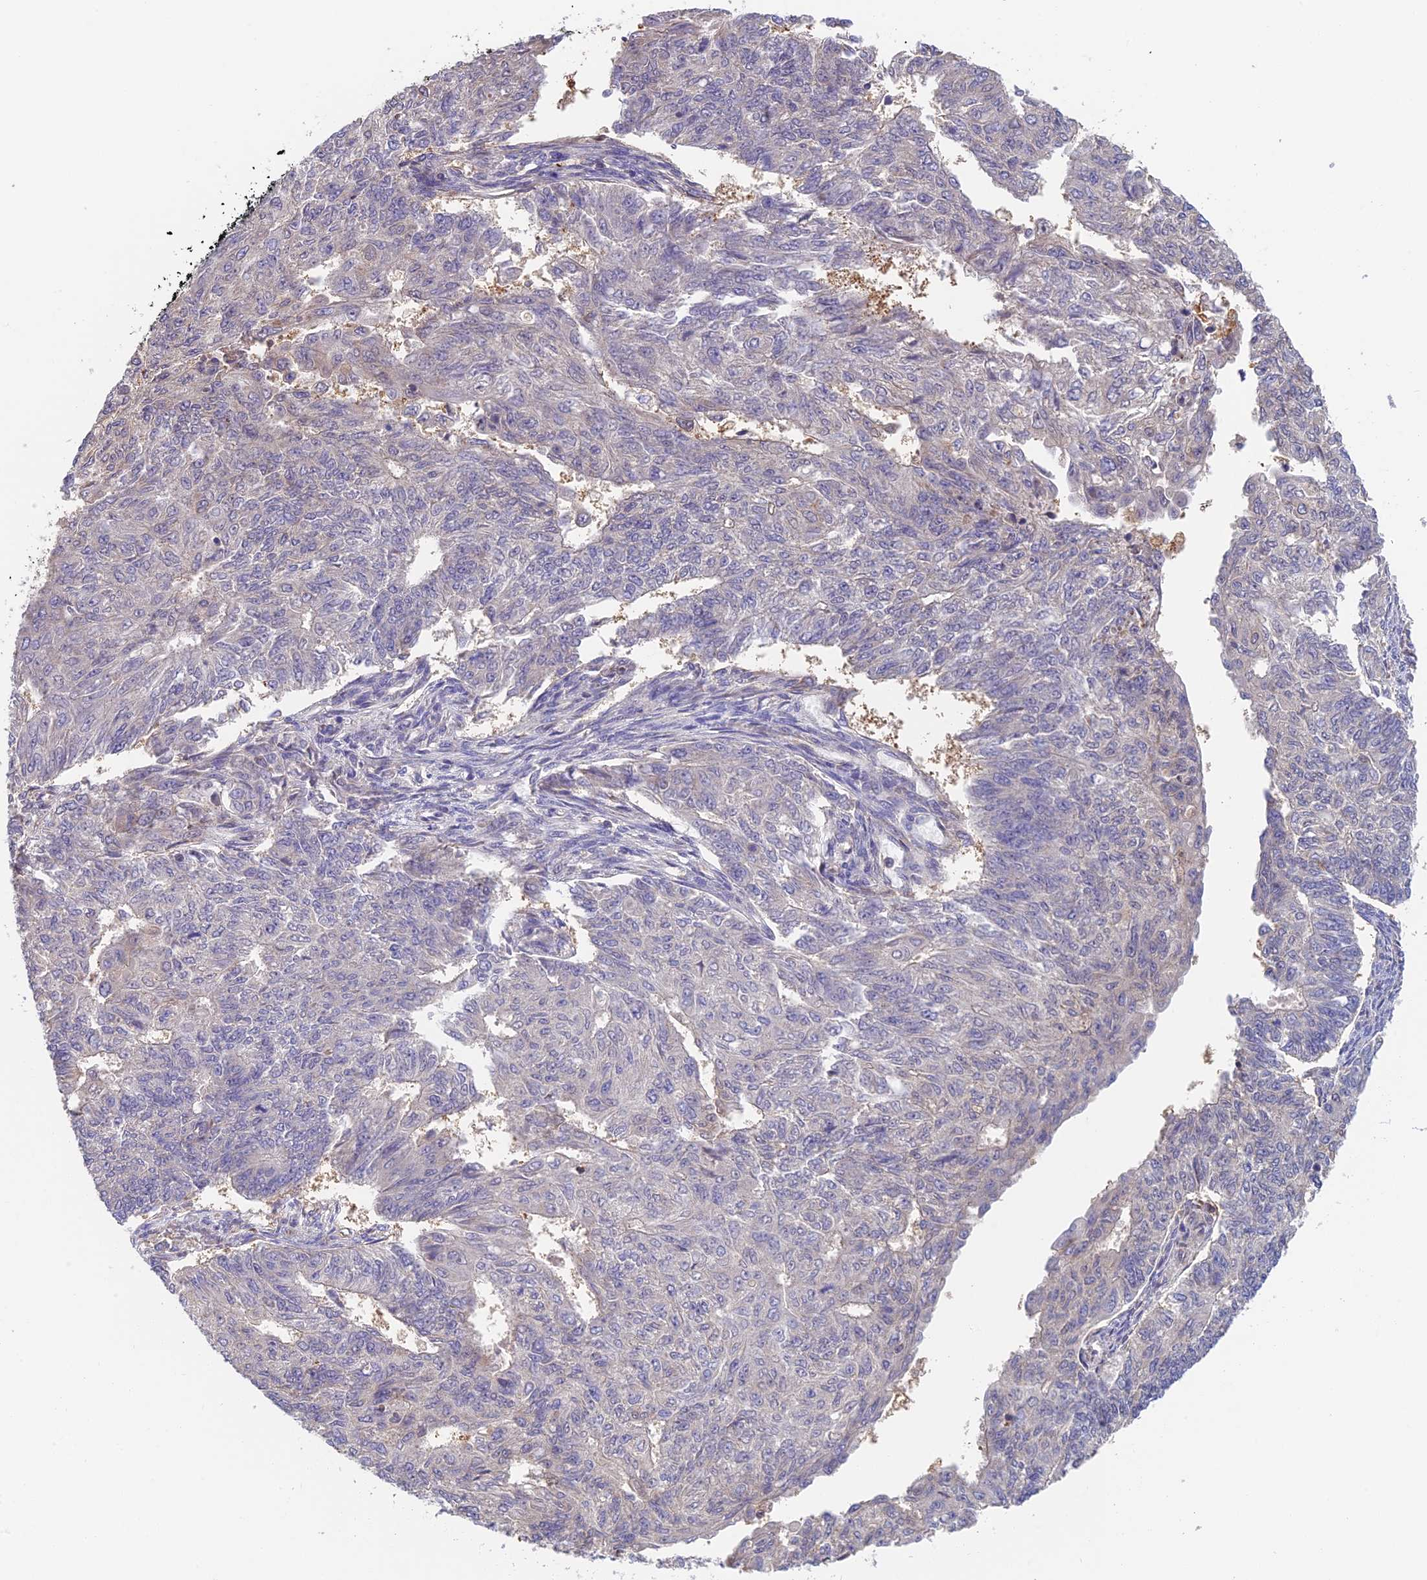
{"staining": {"intensity": "negative", "quantity": "none", "location": "none"}, "tissue": "endometrial cancer", "cell_type": "Tumor cells", "image_type": "cancer", "snomed": [{"axis": "morphology", "description": "Adenocarcinoma, NOS"}, {"axis": "topography", "description": "Endometrium"}], "caption": "Tumor cells are negative for protein expression in human endometrial cancer.", "gene": "IPO5", "patient": {"sex": "female", "age": 32}}